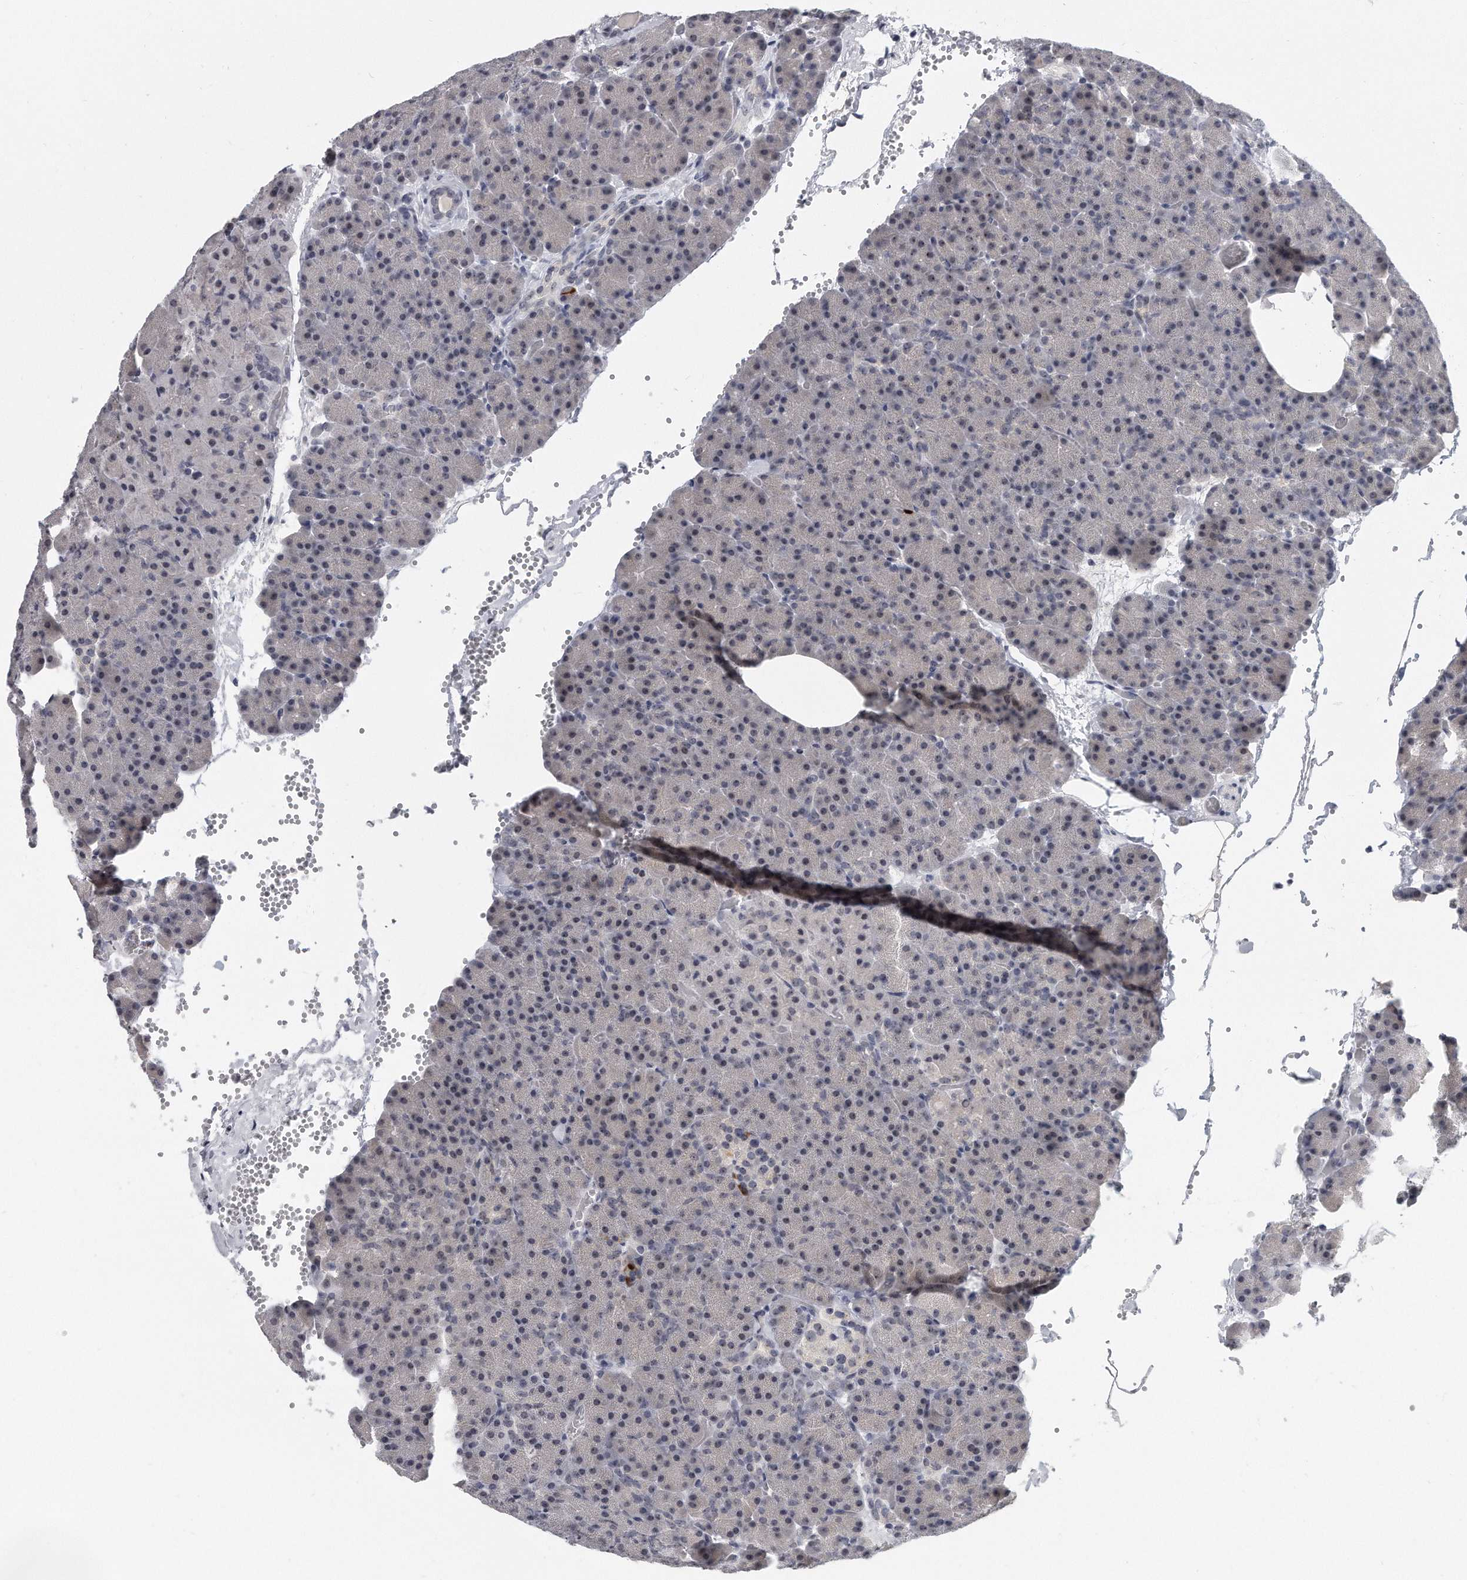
{"staining": {"intensity": "negative", "quantity": "none", "location": "none"}, "tissue": "pancreas", "cell_type": "Exocrine glandular cells", "image_type": "normal", "snomed": [{"axis": "morphology", "description": "Normal tissue, NOS"}, {"axis": "morphology", "description": "Carcinoid, malignant, NOS"}, {"axis": "topography", "description": "Pancreas"}], "caption": "Immunohistochemical staining of normal pancreas displays no significant positivity in exocrine glandular cells. (Brightfield microscopy of DAB (3,3'-diaminobenzidine) immunohistochemistry at high magnification).", "gene": "TFCP2L1", "patient": {"sex": "female", "age": 35}}